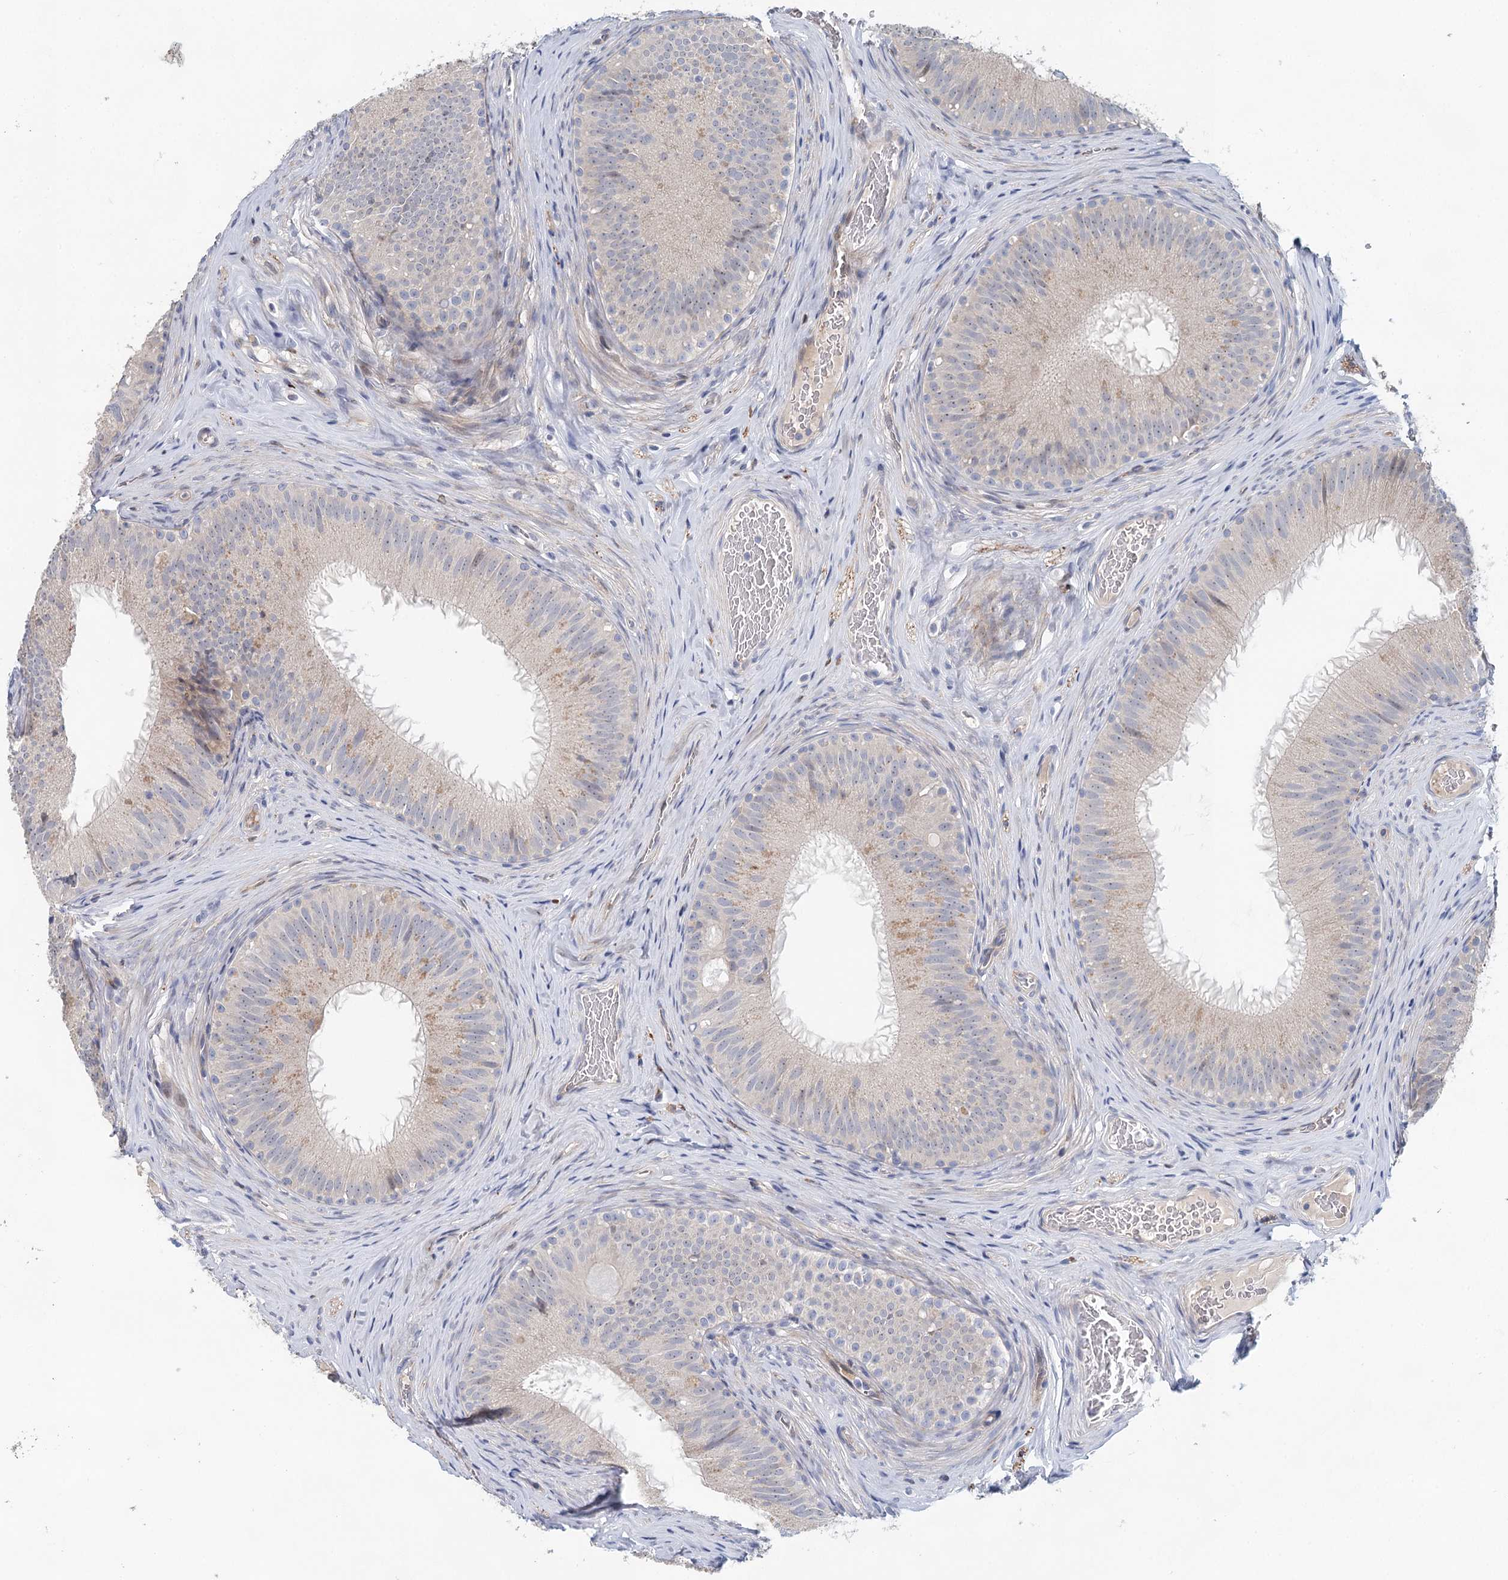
{"staining": {"intensity": "negative", "quantity": "none", "location": "none"}, "tissue": "epididymis", "cell_type": "Glandular cells", "image_type": "normal", "snomed": [{"axis": "morphology", "description": "Normal tissue, NOS"}, {"axis": "topography", "description": "Epididymis"}], "caption": "Image shows no significant protein staining in glandular cells of normal epididymis.", "gene": "SLC19A3", "patient": {"sex": "male", "age": 34}}